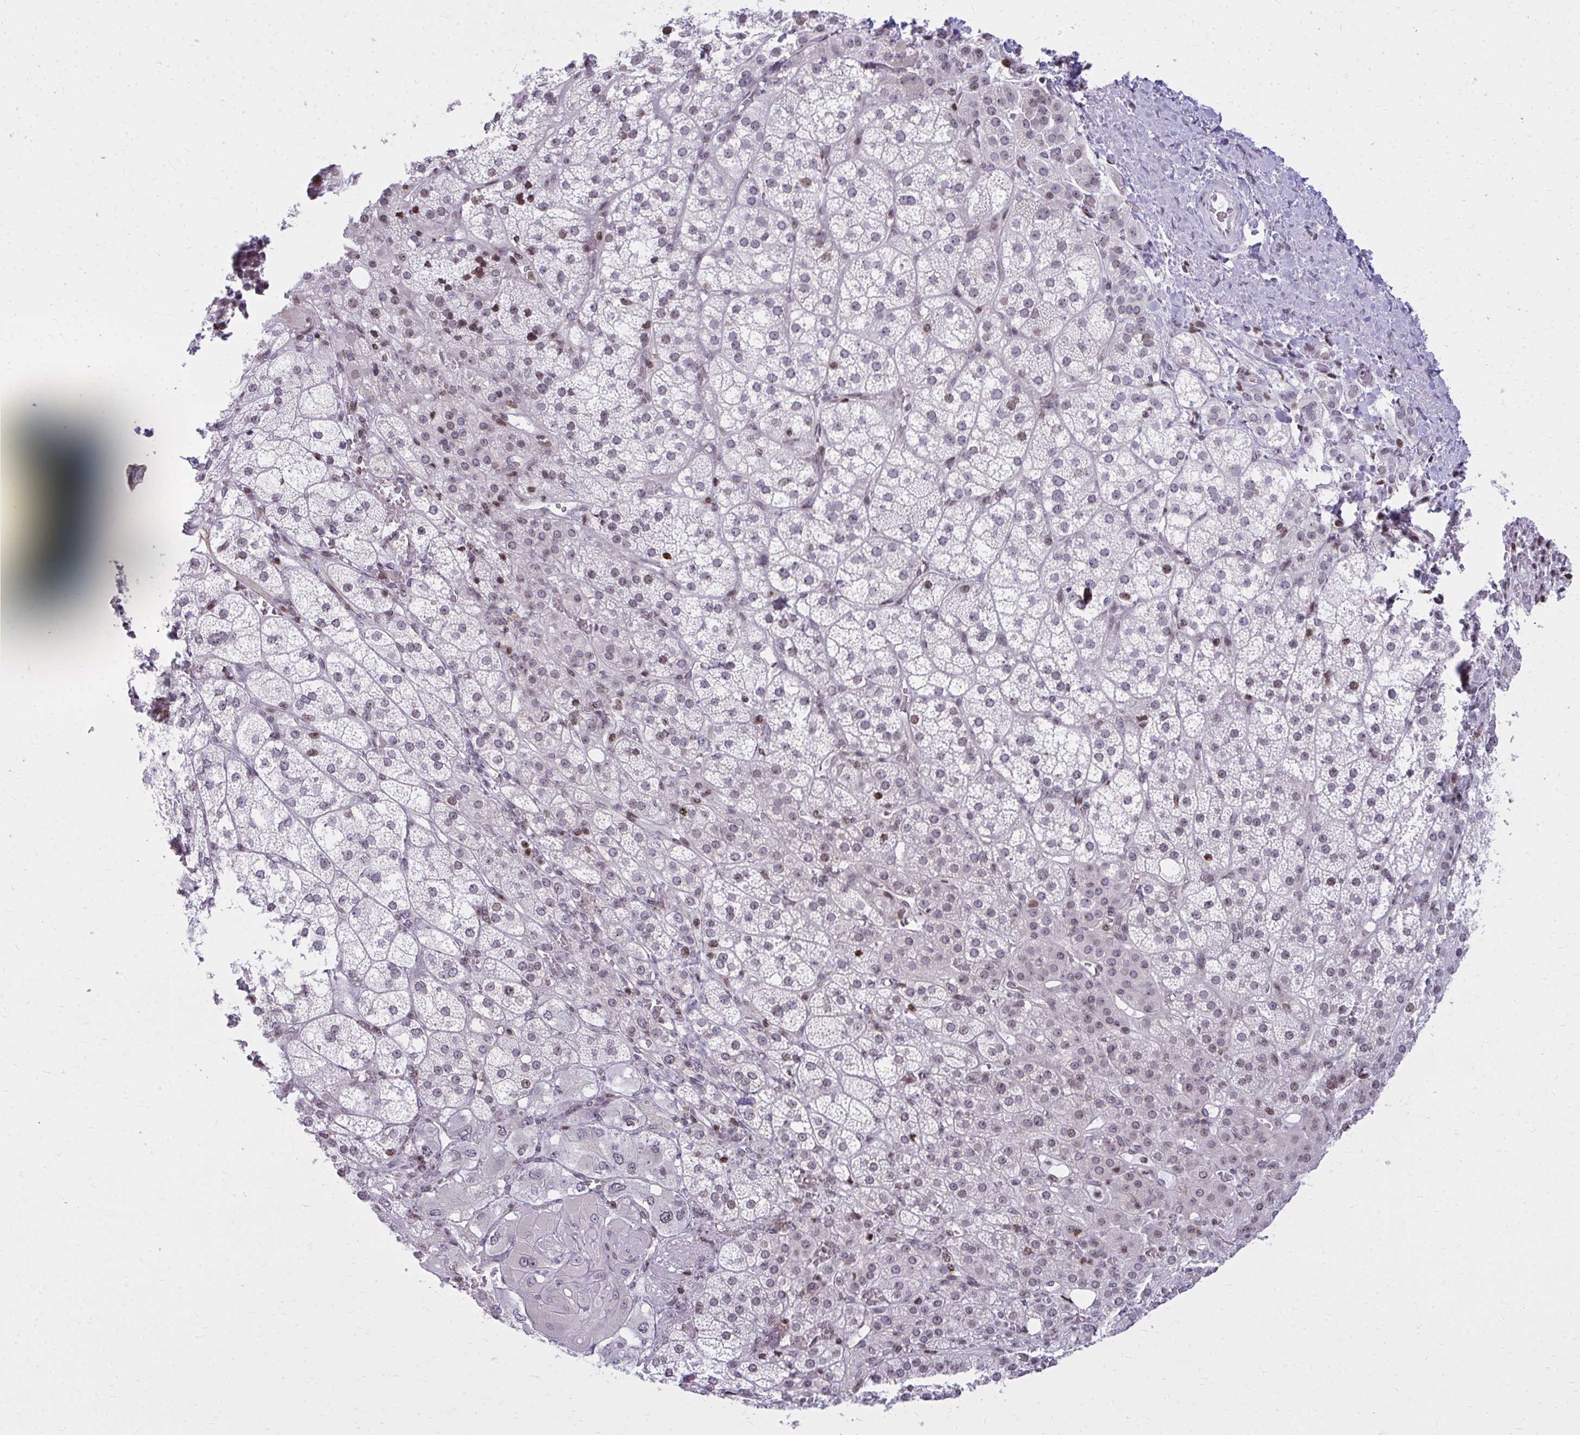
{"staining": {"intensity": "moderate", "quantity": "25%-75%", "location": "nuclear"}, "tissue": "adrenal gland", "cell_type": "Glandular cells", "image_type": "normal", "snomed": [{"axis": "morphology", "description": "Normal tissue, NOS"}, {"axis": "topography", "description": "Adrenal gland"}], "caption": "Protein analysis of unremarkable adrenal gland demonstrates moderate nuclear positivity in about 25%-75% of glandular cells.", "gene": "AP5M1", "patient": {"sex": "female", "age": 60}}